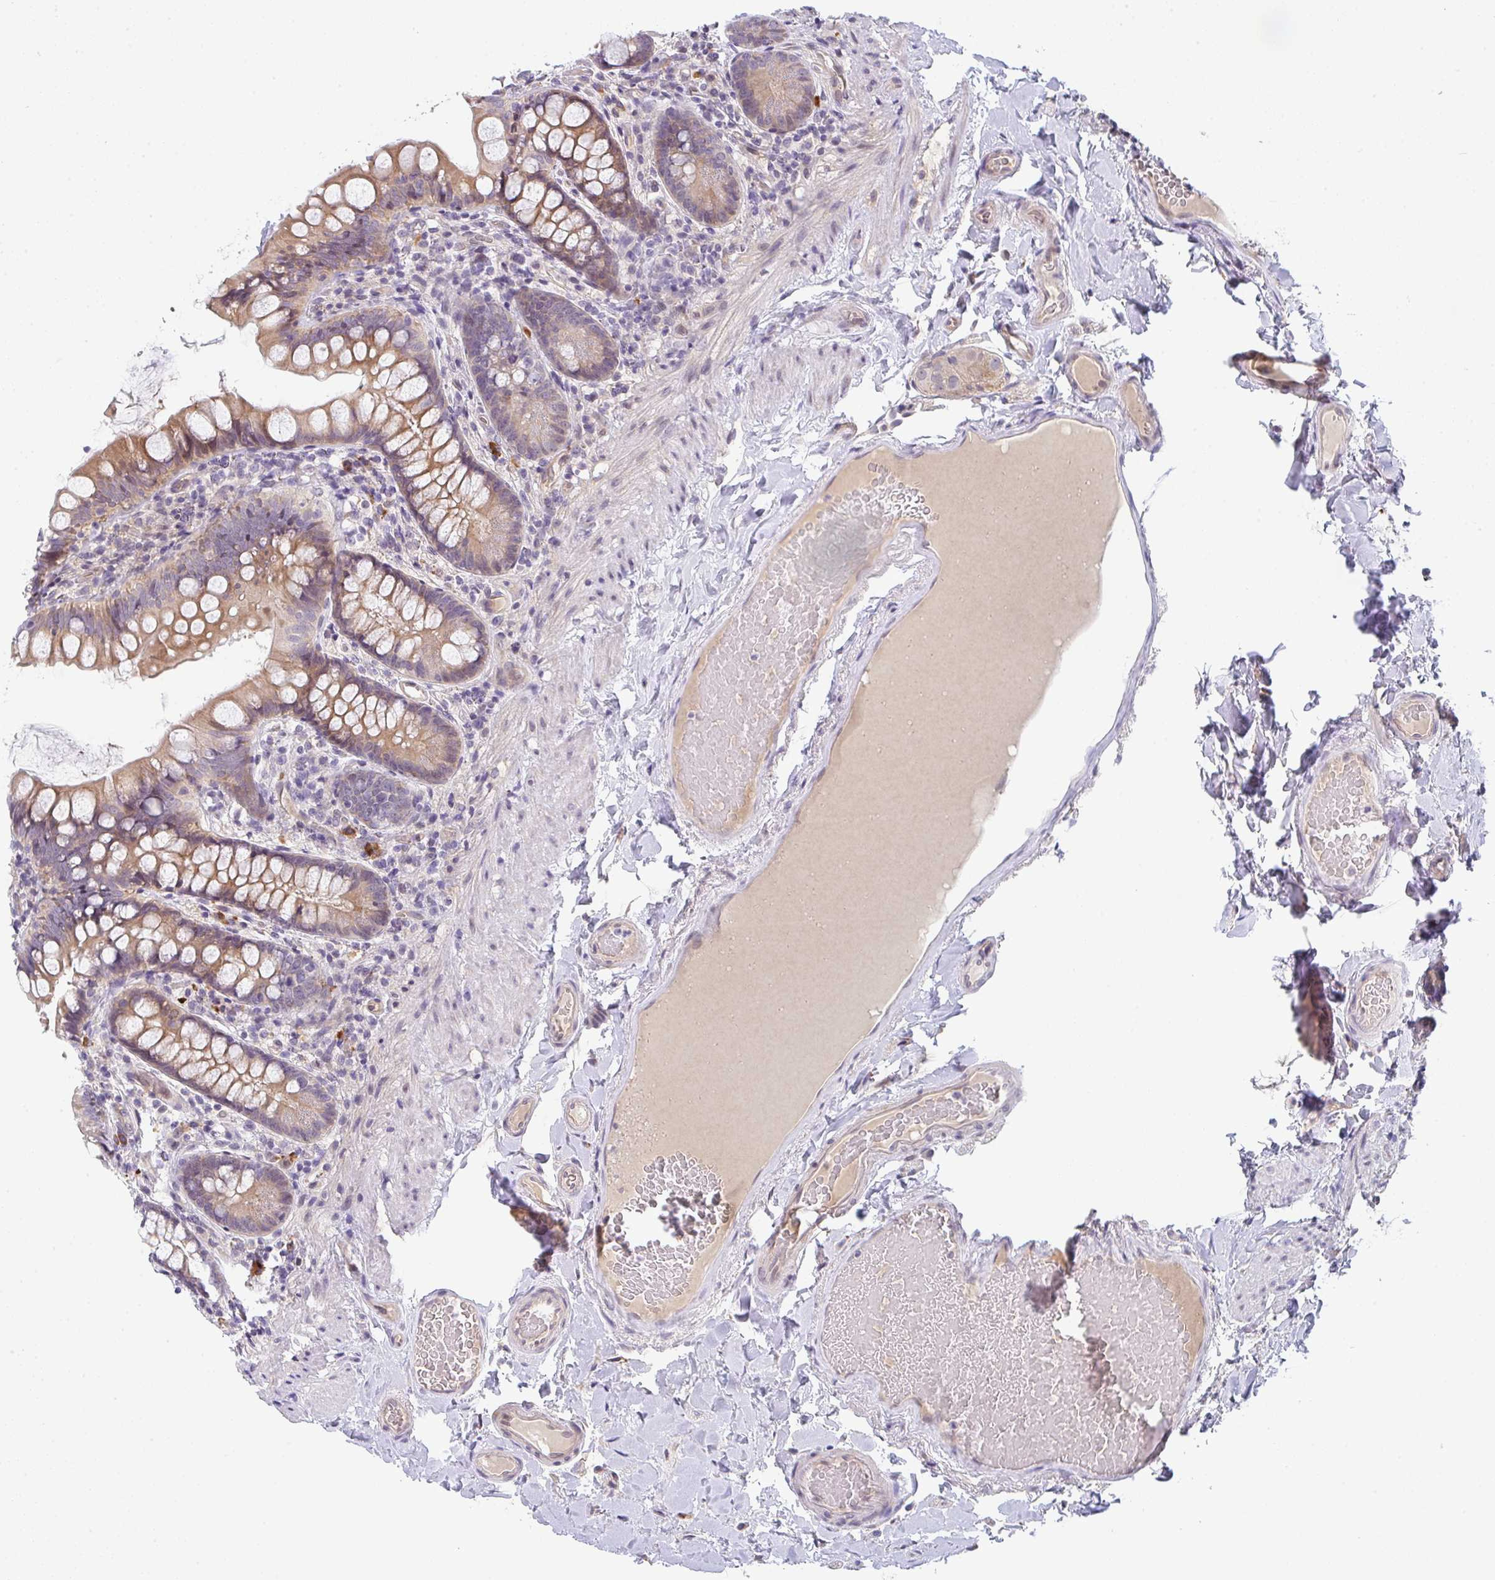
{"staining": {"intensity": "moderate", "quantity": ">75%", "location": "cytoplasmic/membranous"}, "tissue": "small intestine", "cell_type": "Glandular cells", "image_type": "normal", "snomed": [{"axis": "morphology", "description": "Normal tissue, NOS"}, {"axis": "topography", "description": "Small intestine"}], "caption": "About >75% of glandular cells in benign small intestine show moderate cytoplasmic/membranous protein positivity as visualized by brown immunohistochemical staining.", "gene": "TNFRSF10A", "patient": {"sex": "male", "age": 70}}